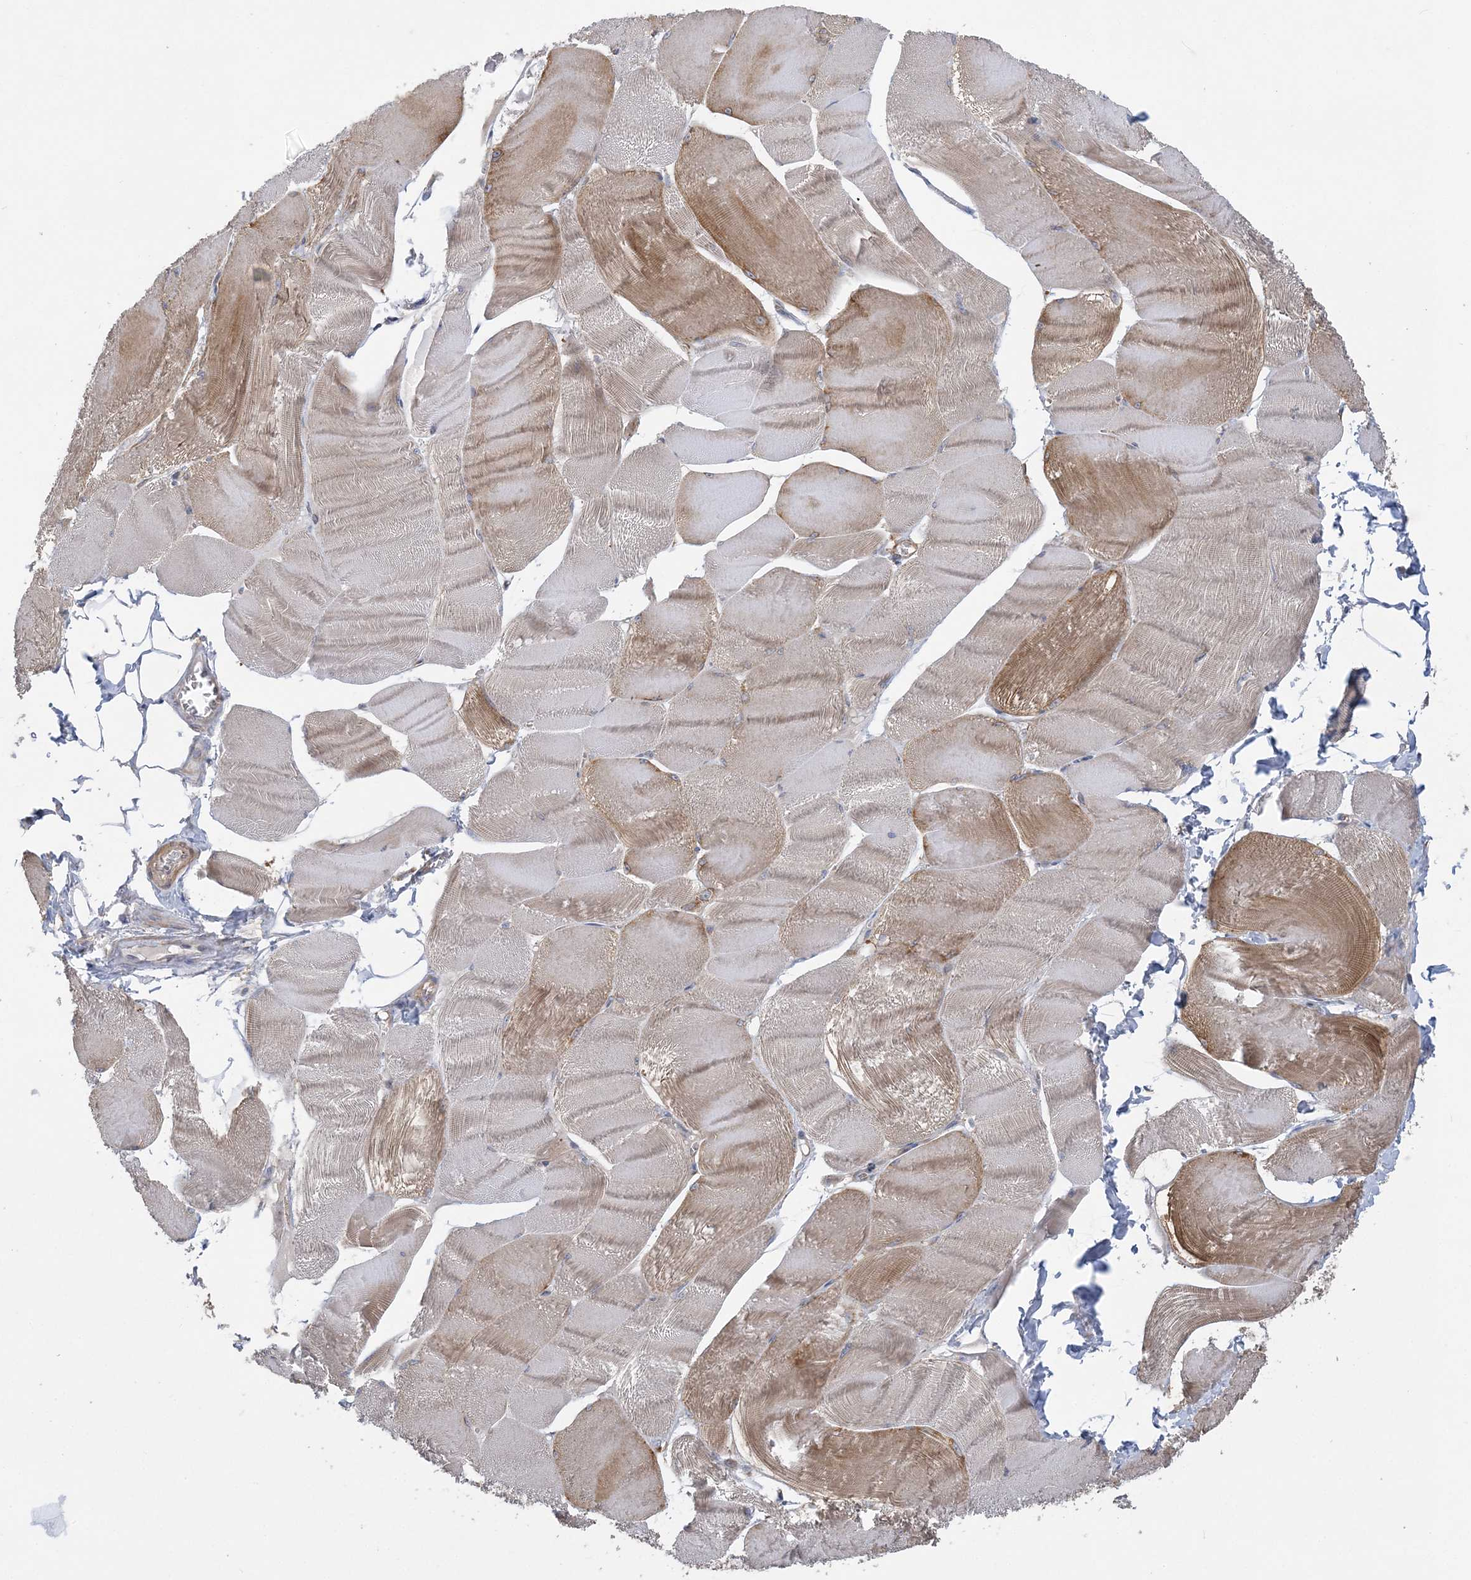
{"staining": {"intensity": "moderate", "quantity": "25%-75%", "location": "cytoplasmic/membranous"}, "tissue": "skeletal muscle", "cell_type": "Myocytes", "image_type": "normal", "snomed": [{"axis": "morphology", "description": "Normal tissue, NOS"}, {"axis": "morphology", "description": "Basal cell carcinoma"}, {"axis": "topography", "description": "Skeletal muscle"}], "caption": "An immunohistochemistry (IHC) photomicrograph of benign tissue is shown. Protein staining in brown shows moderate cytoplasmic/membranous positivity in skeletal muscle within myocytes. (brown staining indicates protein expression, while blue staining denotes nuclei).", "gene": "MAP4K5", "patient": {"sex": "female", "age": 64}}